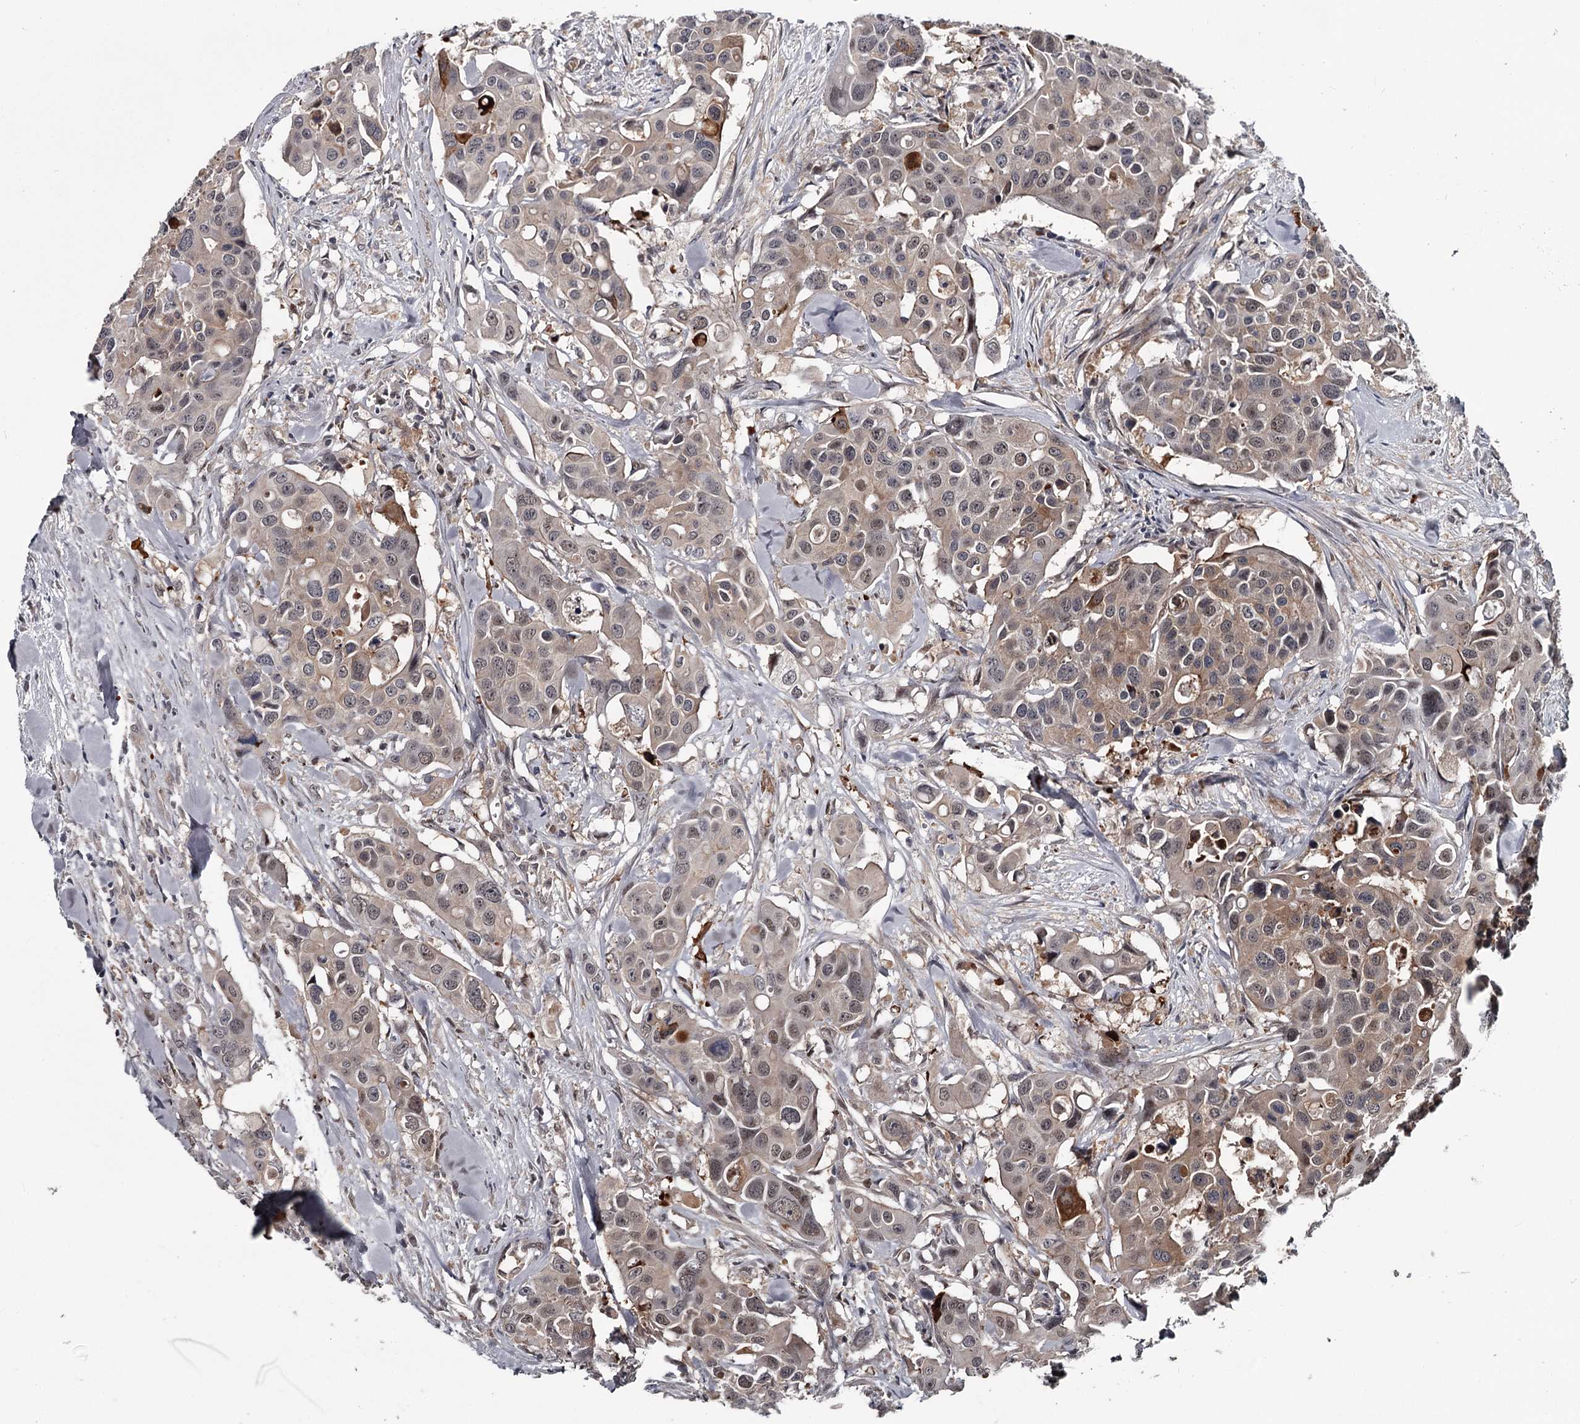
{"staining": {"intensity": "weak", "quantity": "25%-75%", "location": "cytoplasmic/membranous,nuclear"}, "tissue": "colorectal cancer", "cell_type": "Tumor cells", "image_type": "cancer", "snomed": [{"axis": "morphology", "description": "Adenocarcinoma, NOS"}, {"axis": "topography", "description": "Colon"}], "caption": "Immunohistochemical staining of colorectal cancer (adenocarcinoma) reveals weak cytoplasmic/membranous and nuclear protein expression in approximately 25%-75% of tumor cells.", "gene": "DAO", "patient": {"sex": "male", "age": 77}}